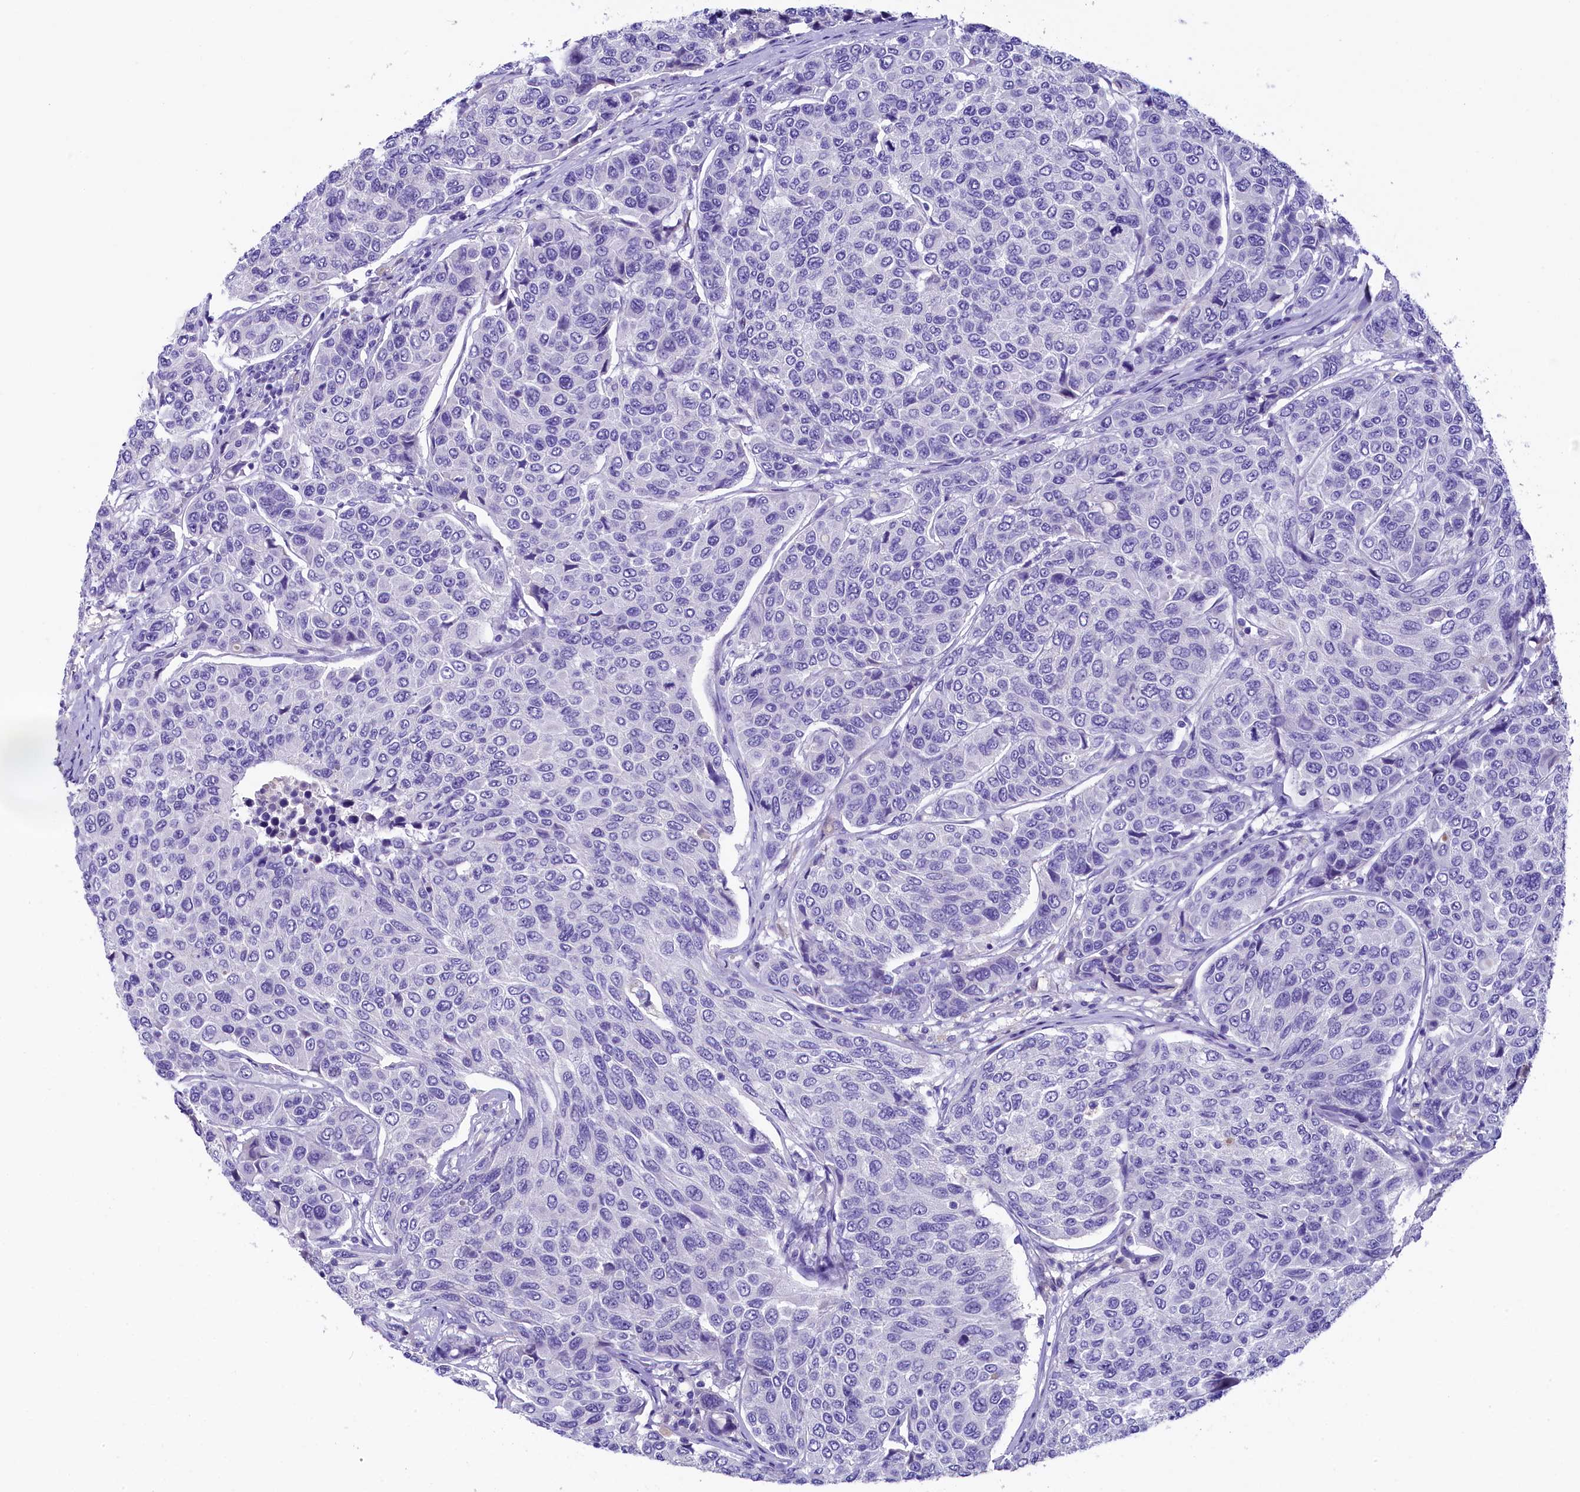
{"staining": {"intensity": "negative", "quantity": "none", "location": "none"}, "tissue": "breast cancer", "cell_type": "Tumor cells", "image_type": "cancer", "snomed": [{"axis": "morphology", "description": "Duct carcinoma"}, {"axis": "topography", "description": "Breast"}], "caption": "A photomicrograph of breast cancer stained for a protein shows no brown staining in tumor cells.", "gene": "SKIDA1", "patient": {"sex": "female", "age": 55}}